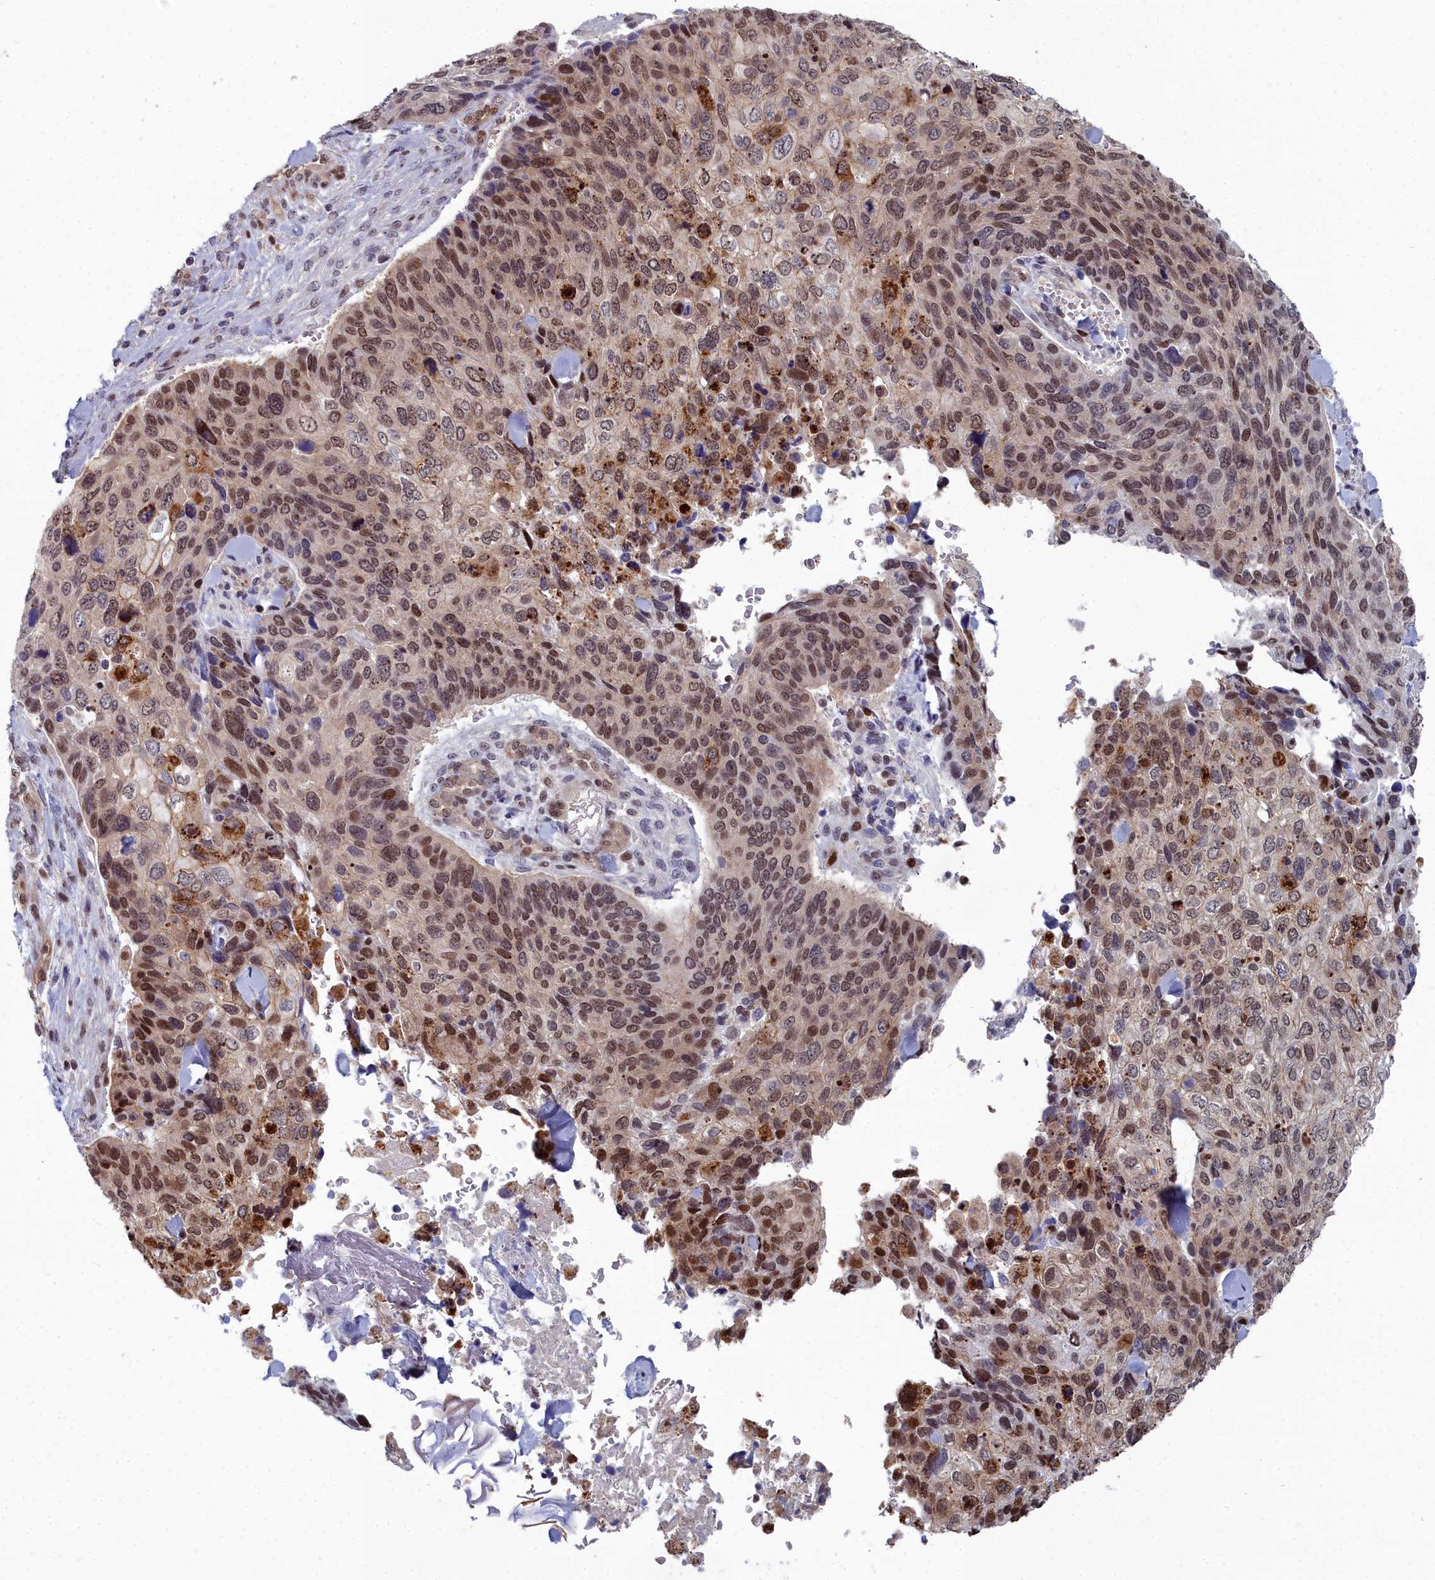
{"staining": {"intensity": "moderate", "quantity": ">75%", "location": "nuclear"}, "tissue": "skin cancer", "cell_type": "Tumor cells", "image_type": "cancer", "snomed": [{"axis": "morphology", "description": "Basal cell carcinoma"}, {"axis": "topography", "description": "Skin"}], "caption": "Tumor cells demonstrate medium levels of moderate nuclear positivity in about >75% of cells in human skin cancer (basal cell carcinoma). (DAB (3,3'-diaminobenzidine) IHC, brown staining for protein, blue staining for nuclei).", "gene": "RPS27A", "patient": {"sex": "female", "age": 74}}